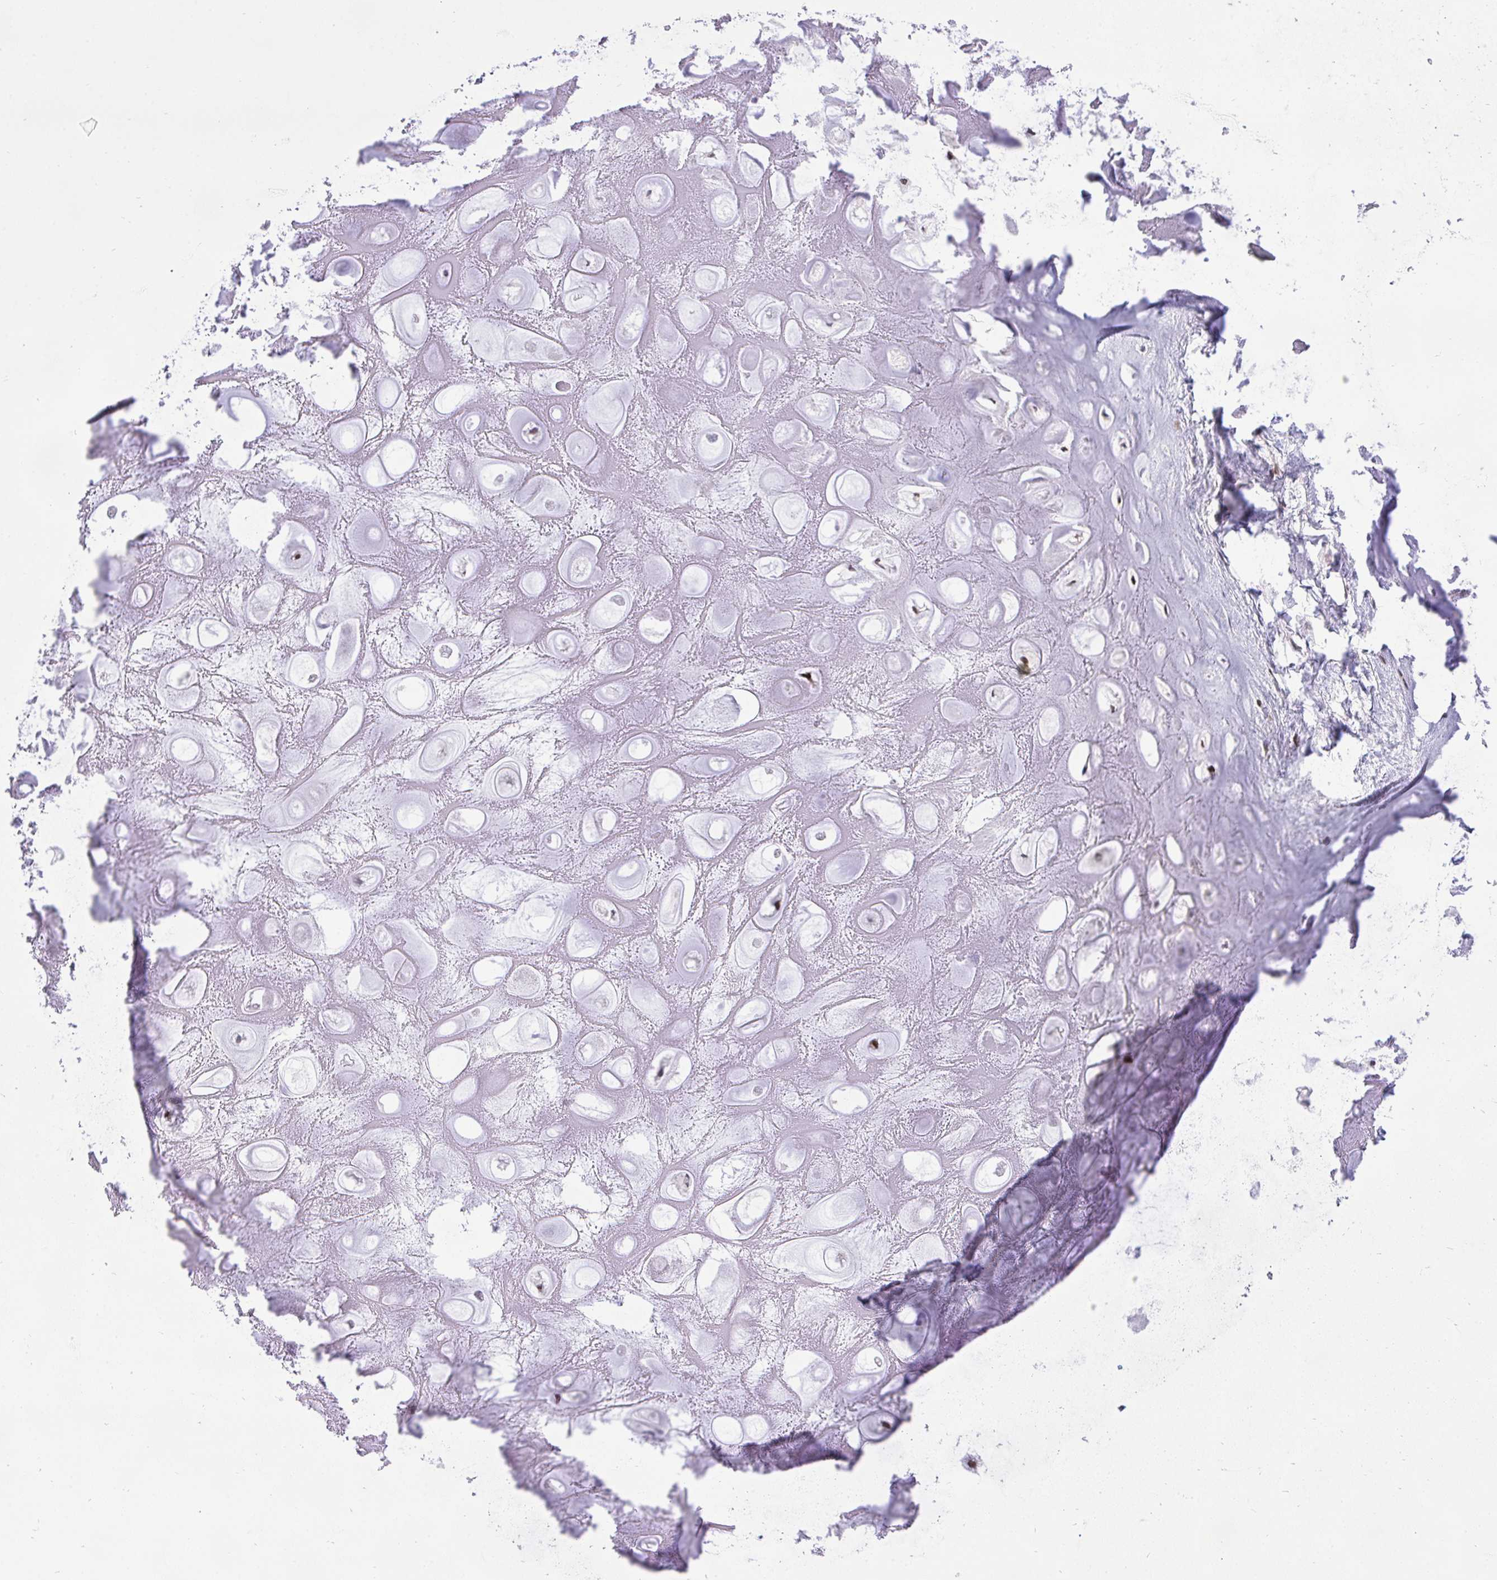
{"staining": {"intensity": "negative", "quantity": "none", "location": "none"}, "tissue": "adipose tissue", "cell_type": "Adipocytes", "image_type": "normal", "snomed": [{"axis": "morphology", "description": "Normal tissue, NOS"}, {"axis": "topography", "description": "Lymph node"}, {"axis": "topography", "description": "Cartilage tissue"}, {"axis": "topography", "description": "Nasopharynx"}], "caption": "Immunohistochemical staining of normal human adipose tissue exhibits no significant expression in adipocytes.", "gene": "CASTOR2", "patient": {"sex": "male", "age": 63}}